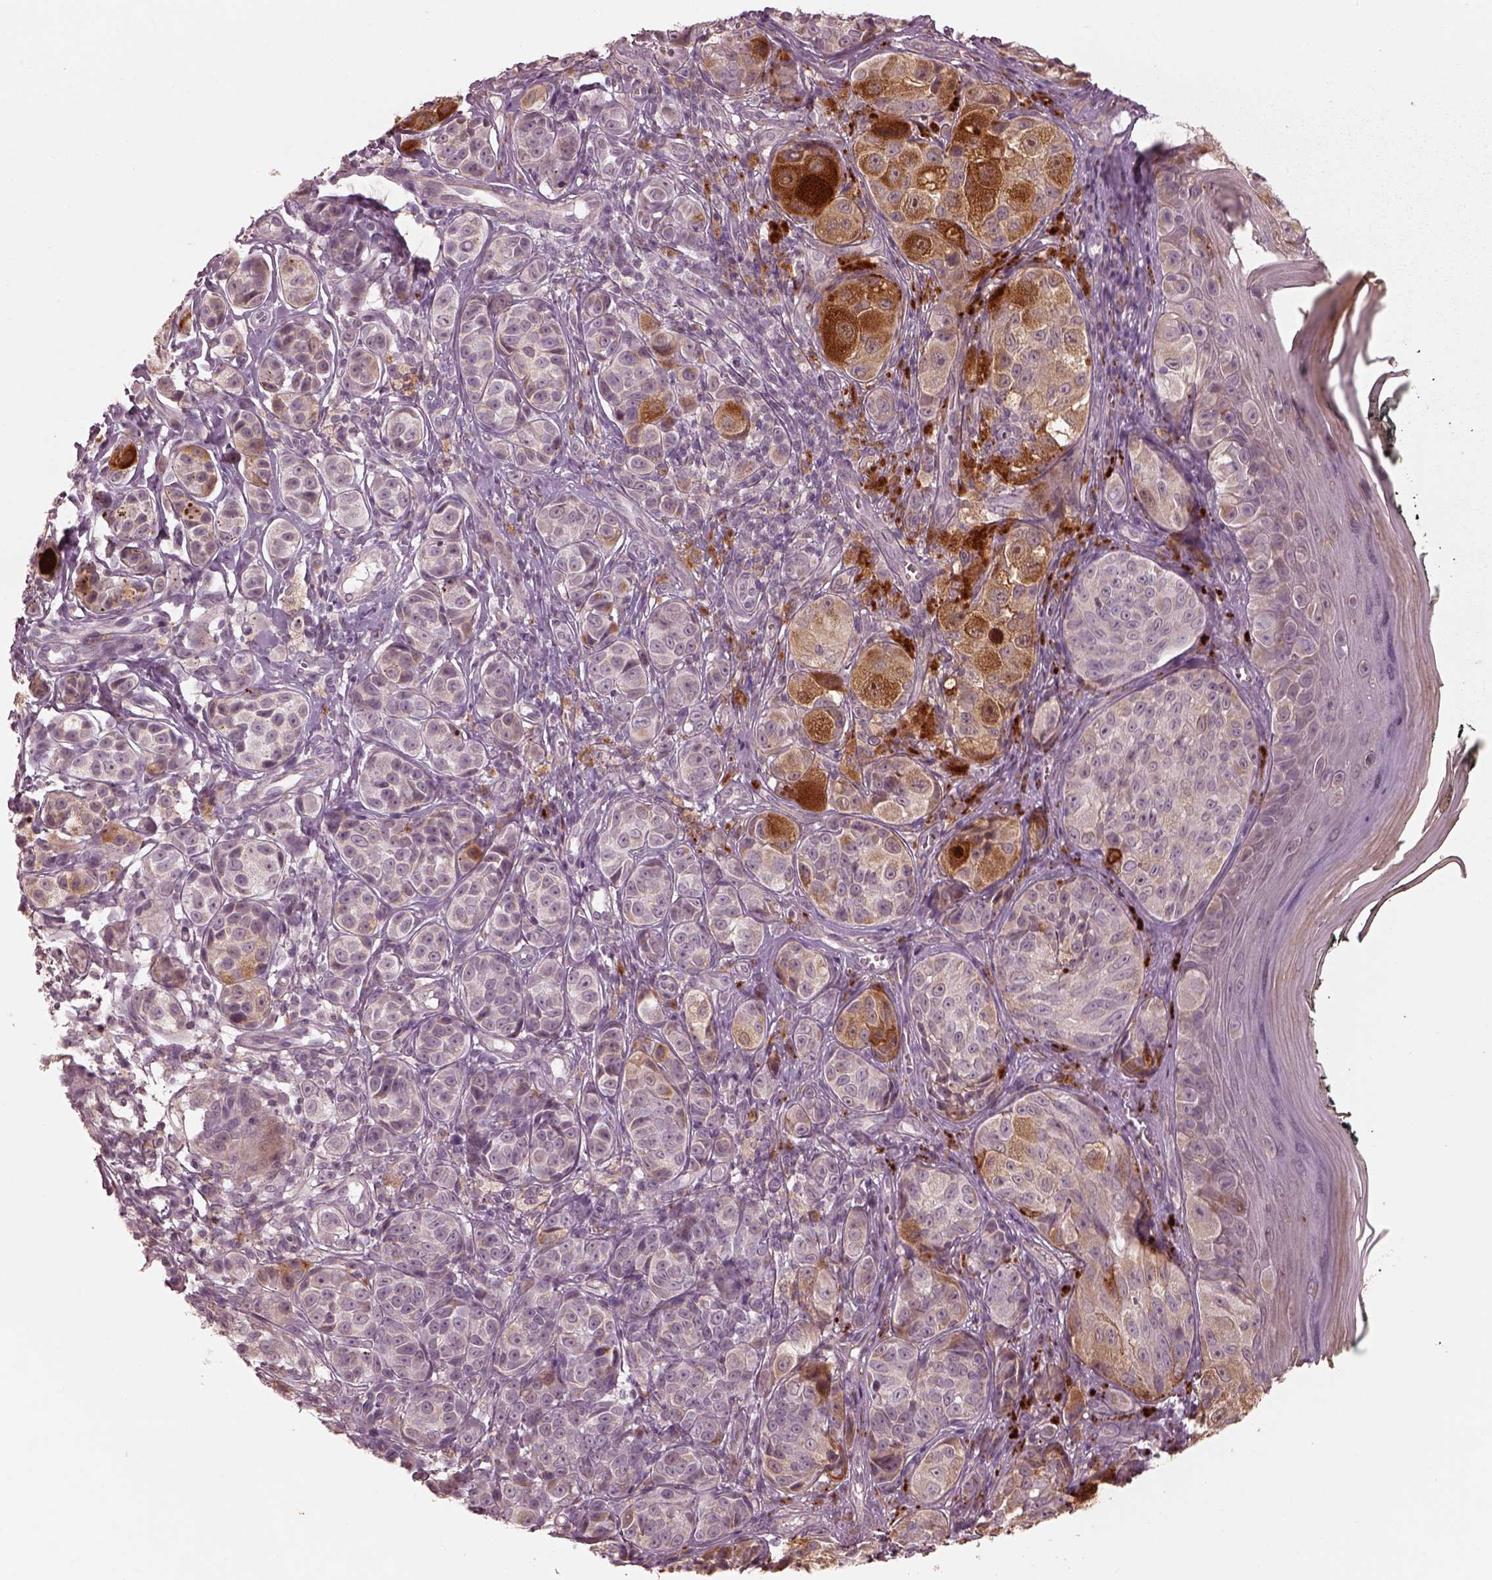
{"staining": {"intensity": "moderate", "quantity": "<25%", "location": "cytoplasmic/membranous"}, "tissue": "melanoma", "cell_type": "Tumor cells", "image_type": "cancer", "snomed": [{"axis": "morphology", "description": "Malignant melanoma, NOS"}, {"axis": "topography", "description": "Skin"}], "caption": "Approximately <25% of tumor cells in malignant melanoma display moderate cytoplasmic/membranous protein staining as visualized by brown immunohistochemical staining.", "gene": "SLC25A46", "patient": {"sex": "male", "age": 48}}